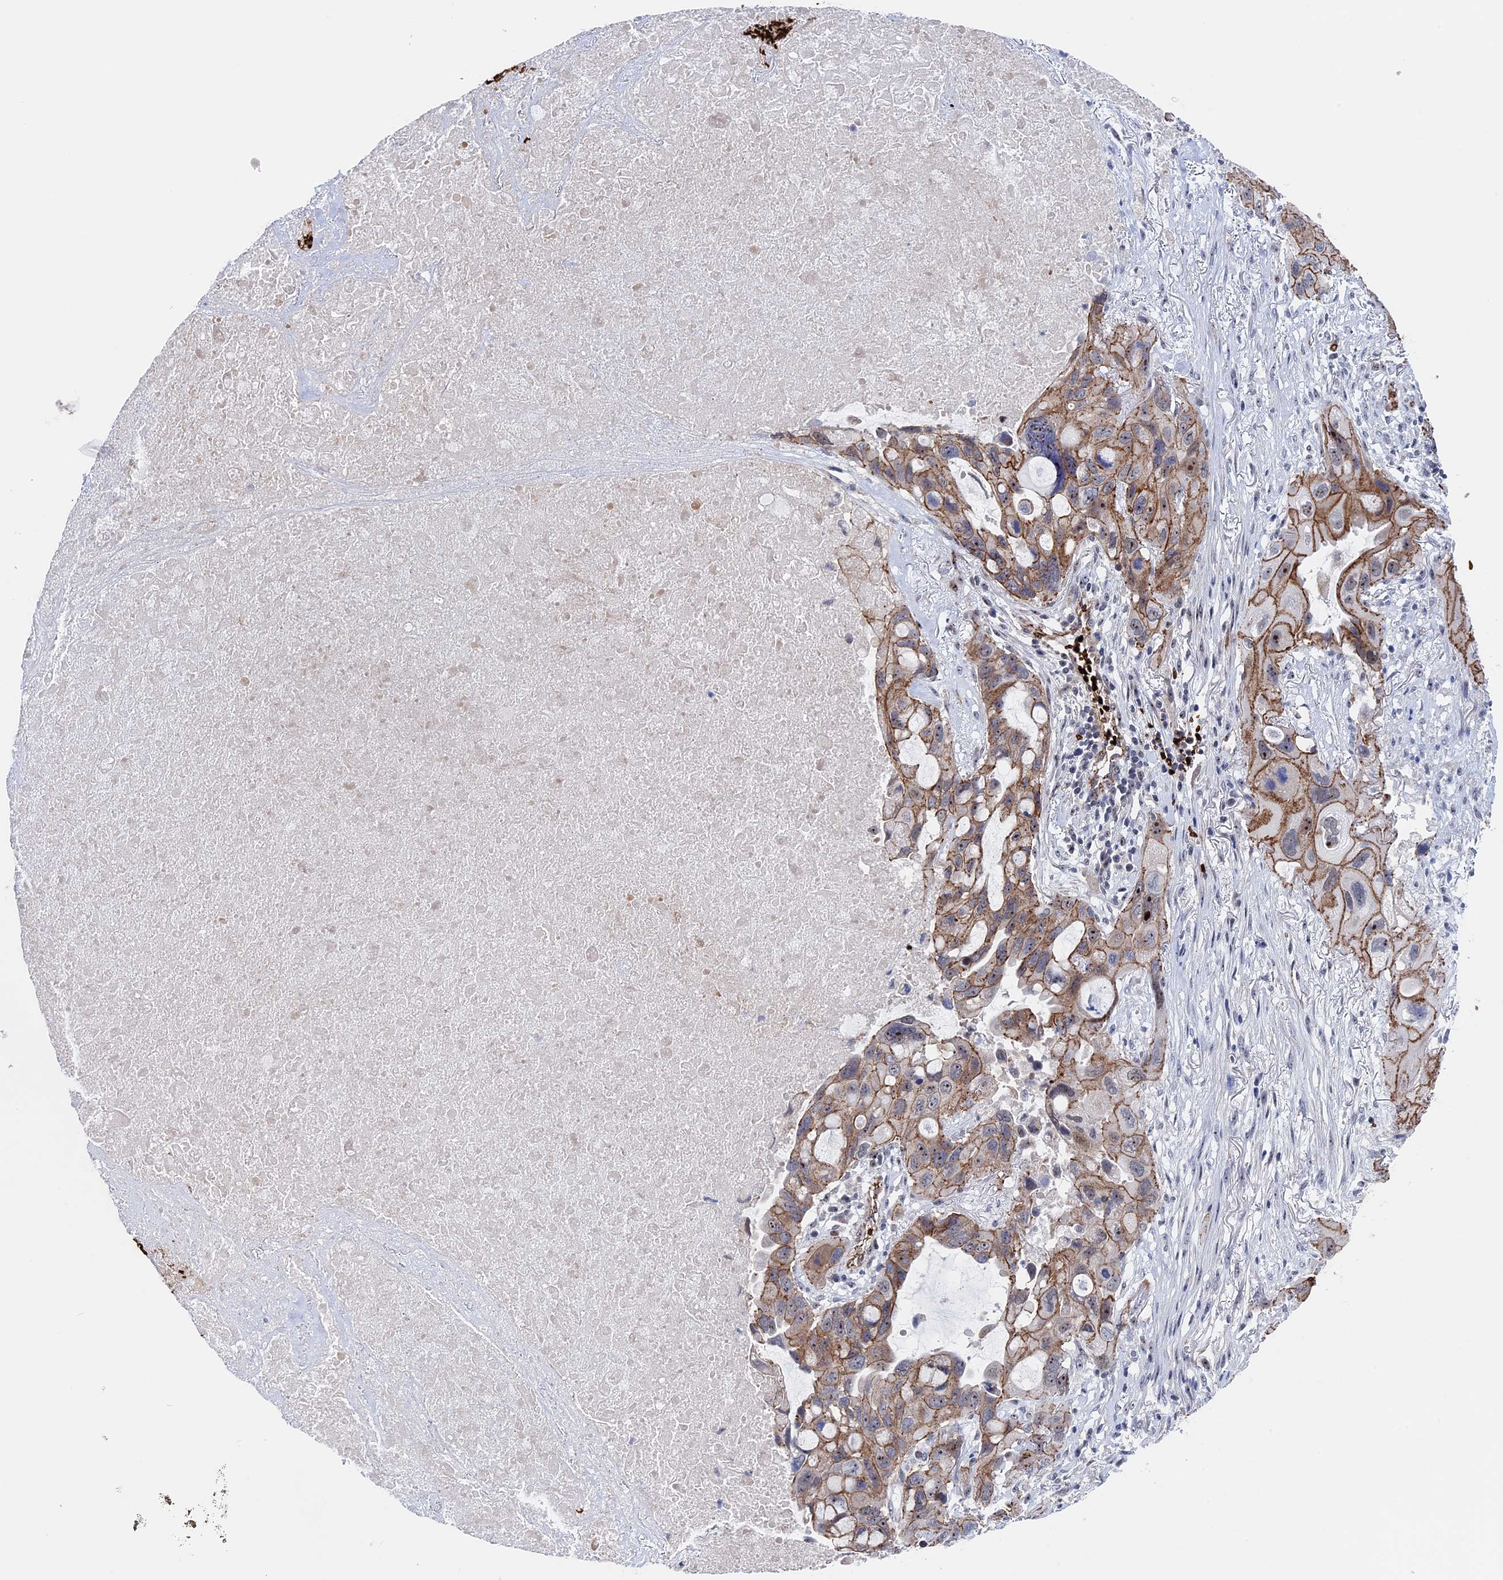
{"staining": {"intensity": "moderate", "quantity": ">75%", "location": "cytoplasmic/membranous,nuclear"}, "tissue": "lung cancer", "cell_type": "Tumor cells", "image_type": "cancer", "snomed": [{"axis": "morphology", "description": "Squamous cell carcinoma, NOS"}, {"axis": "topography", "description": "Lung"}], "caption": "Immunohistochemistry histopathology image of neoplastic tissue: human squamous cell carcinoma (lung) stained using immunohistochemistry (IHC) demonstrates medium levels of moderate protein expression localized specifically in the cytoplasmic/membranous and nuclear of tumor cells, appearing as a cytoplasmic/membranous and nuclear brown color.", "gene": "EXOSC9", "patient": {"sex": "female", "age": 73}}